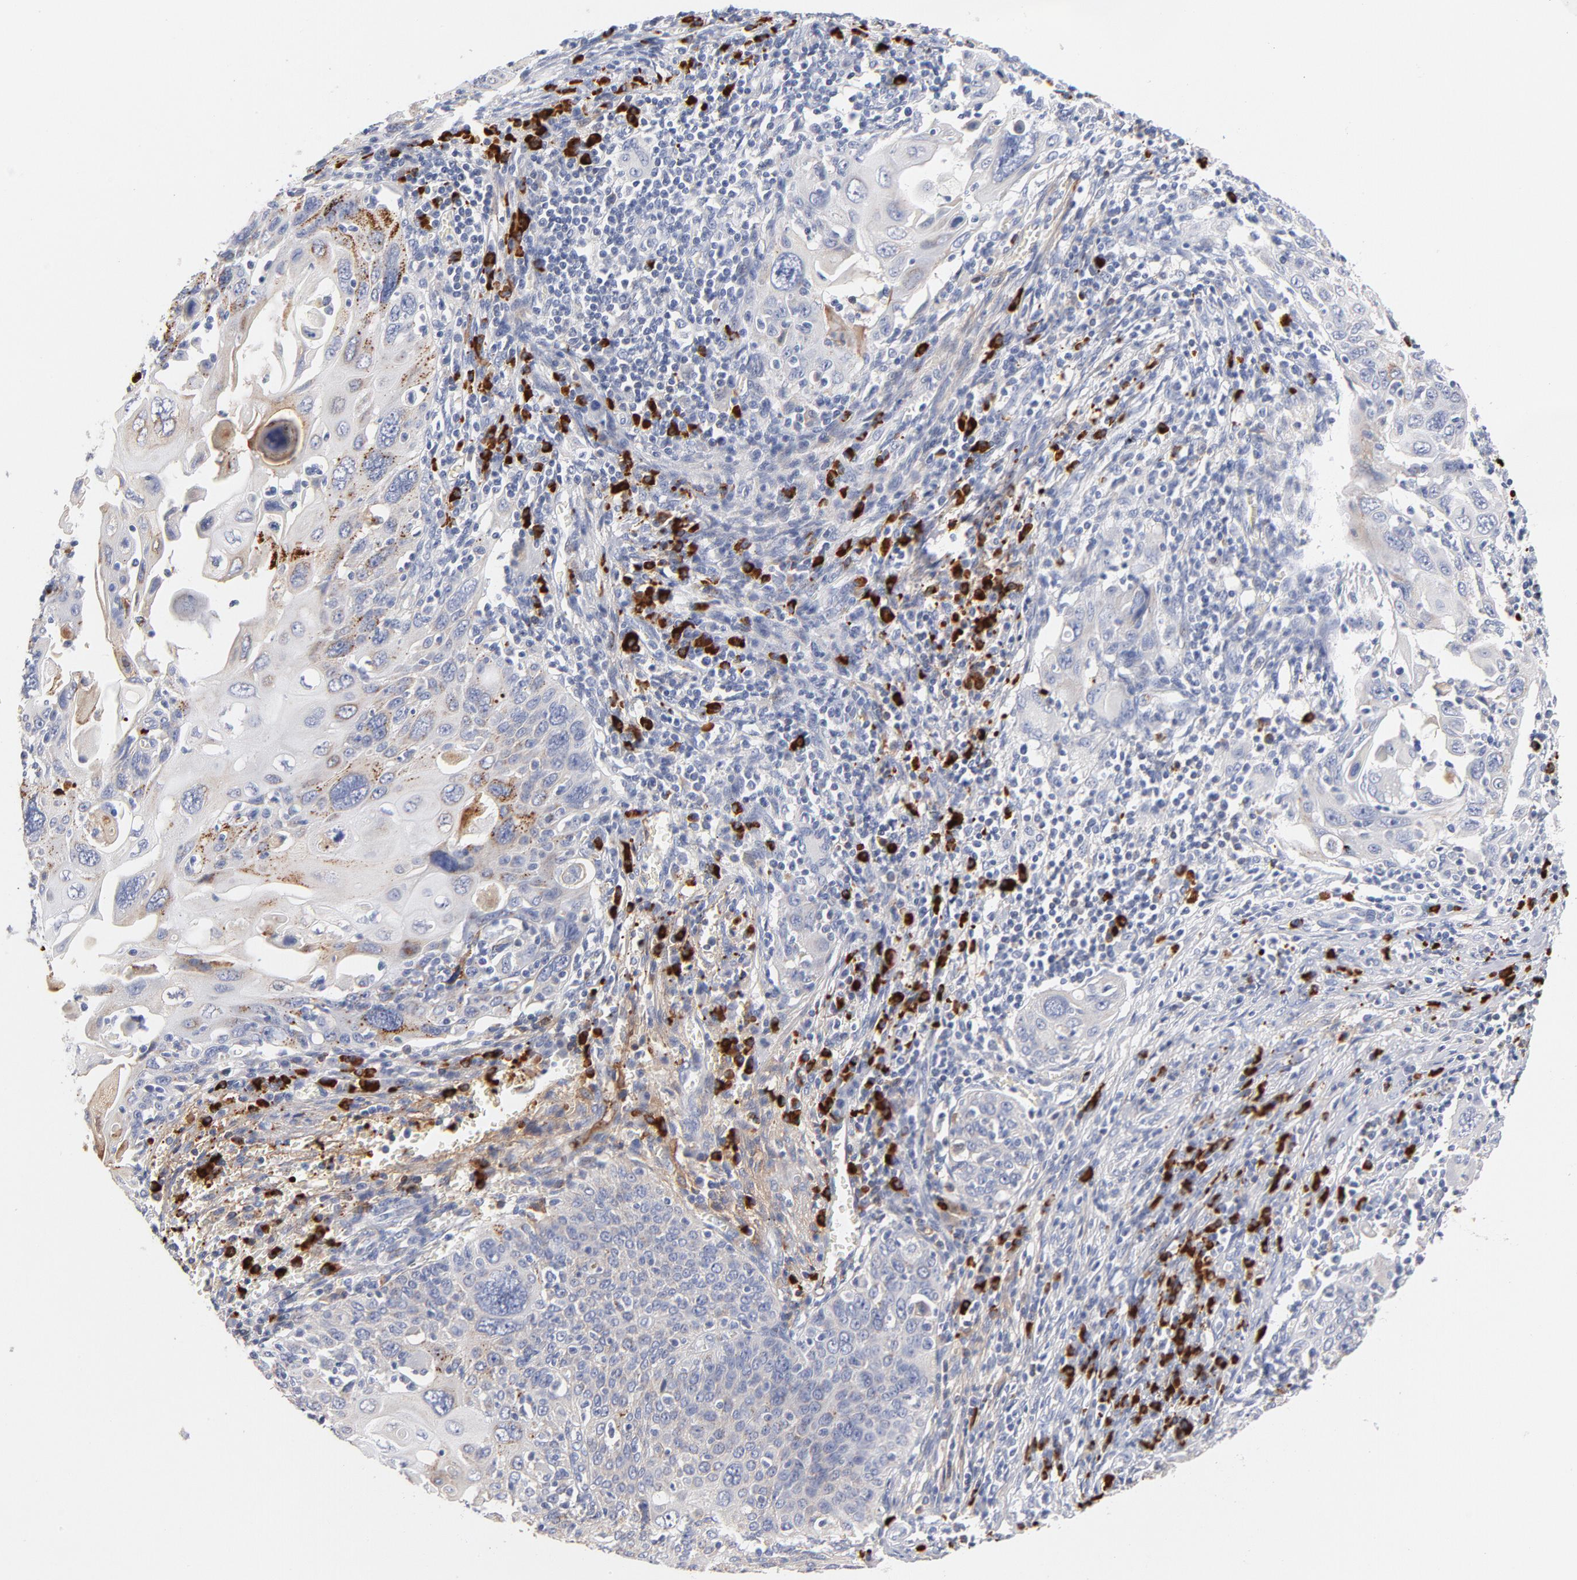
{"staining": {"intensity": "negative", "quantity": "none", "location": "none"}, "tissue": "cervical cancer", "cell_type": "Tumor cells", "image_type": "cancer", "snomed": [{"axis": "morphology", "description": "Squamous cell carcinoma, NOS"}, {"axis": "topography", "description": "Cervix"}], "caption": "A histopathology image of human cervical cancer is negative for staining in tumor cells. The staining was performed using DAB (3,3'-diaminobenzidine) to visualize the protein expression in brown, while the nuclei were stained in blue with hematoxylin (Magnification: 20x).", "gene": "PLAT", "patient": {"sex": "female", "age": 54}}